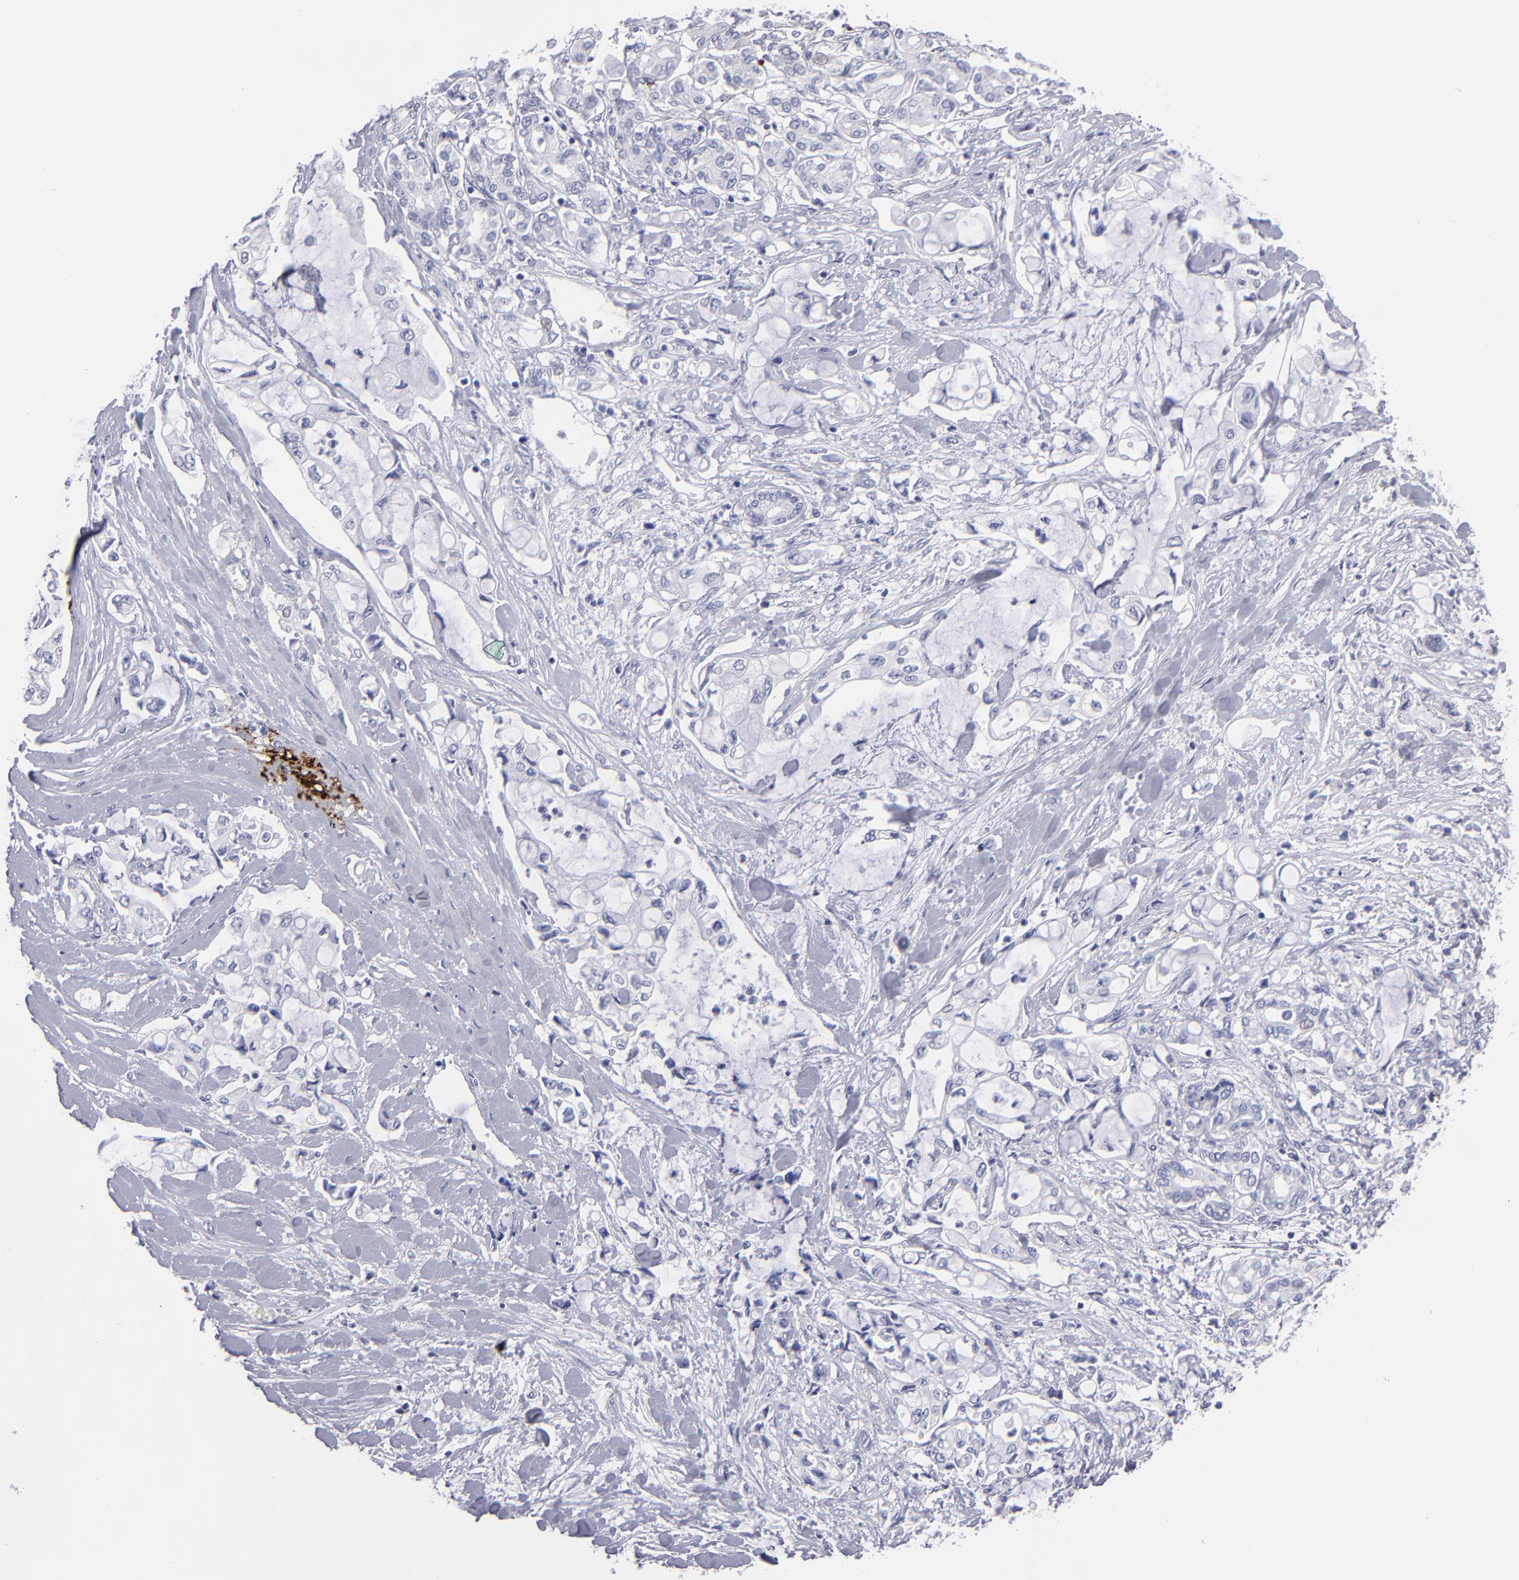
{"staining": {"intensity": "negative", "quantity": "none", "location": "none"}, "tissue": "pancreatic cancer", "cell_type": "Tumor cells", "image_type": "cancer", "snomed": [{"axis": "morphology", "description": "Adenocarcinoma, NOS"}, {"axis": "topography", "description": "Pancreas"}], "caption": "Pancreatic adenocarcinoma was stained to show a protein in brown. There is no significant expression in tumor cells.", "gene": "CADM3", "patient": {"sex": "female", "age": 70}}